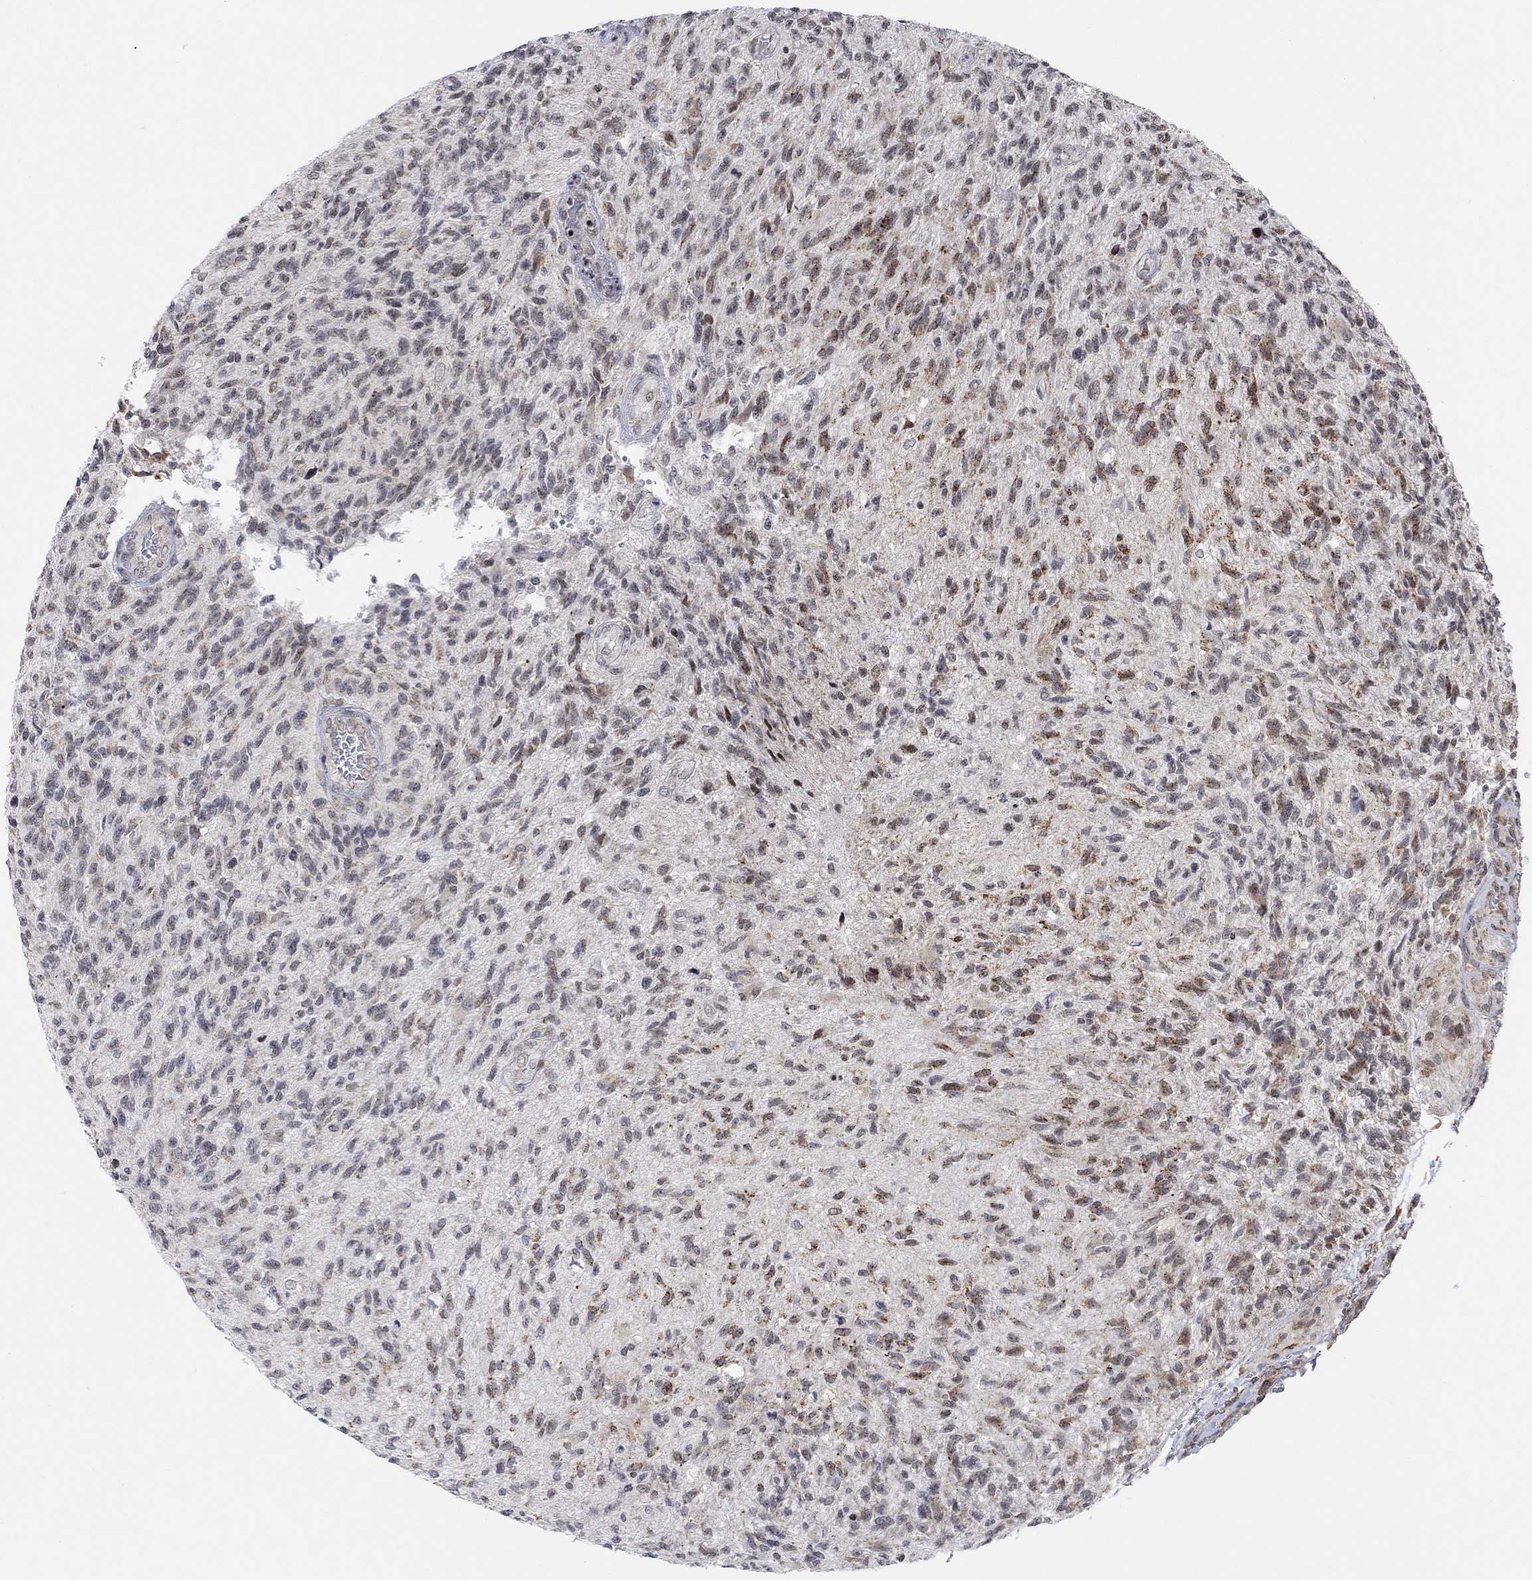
{"staining": {"intensity": "moderate", "quantity": "<25%", "location": "nuclear"}, "tissue": "glioma", "cell_type": "Tumor cells", "image_type": "cancer", "snomed": [{"axis": "morphology", "description": "Glioma, malignant, High grade"}, {"axis": "topography", "description": "Brain"}], "caption": "An image of glioma stained for a protein demonstrates moderate nuclear brown staining in tumor cells.", "gene": "ABHD14A", "patient": {"sex": "male", "age": 56}}